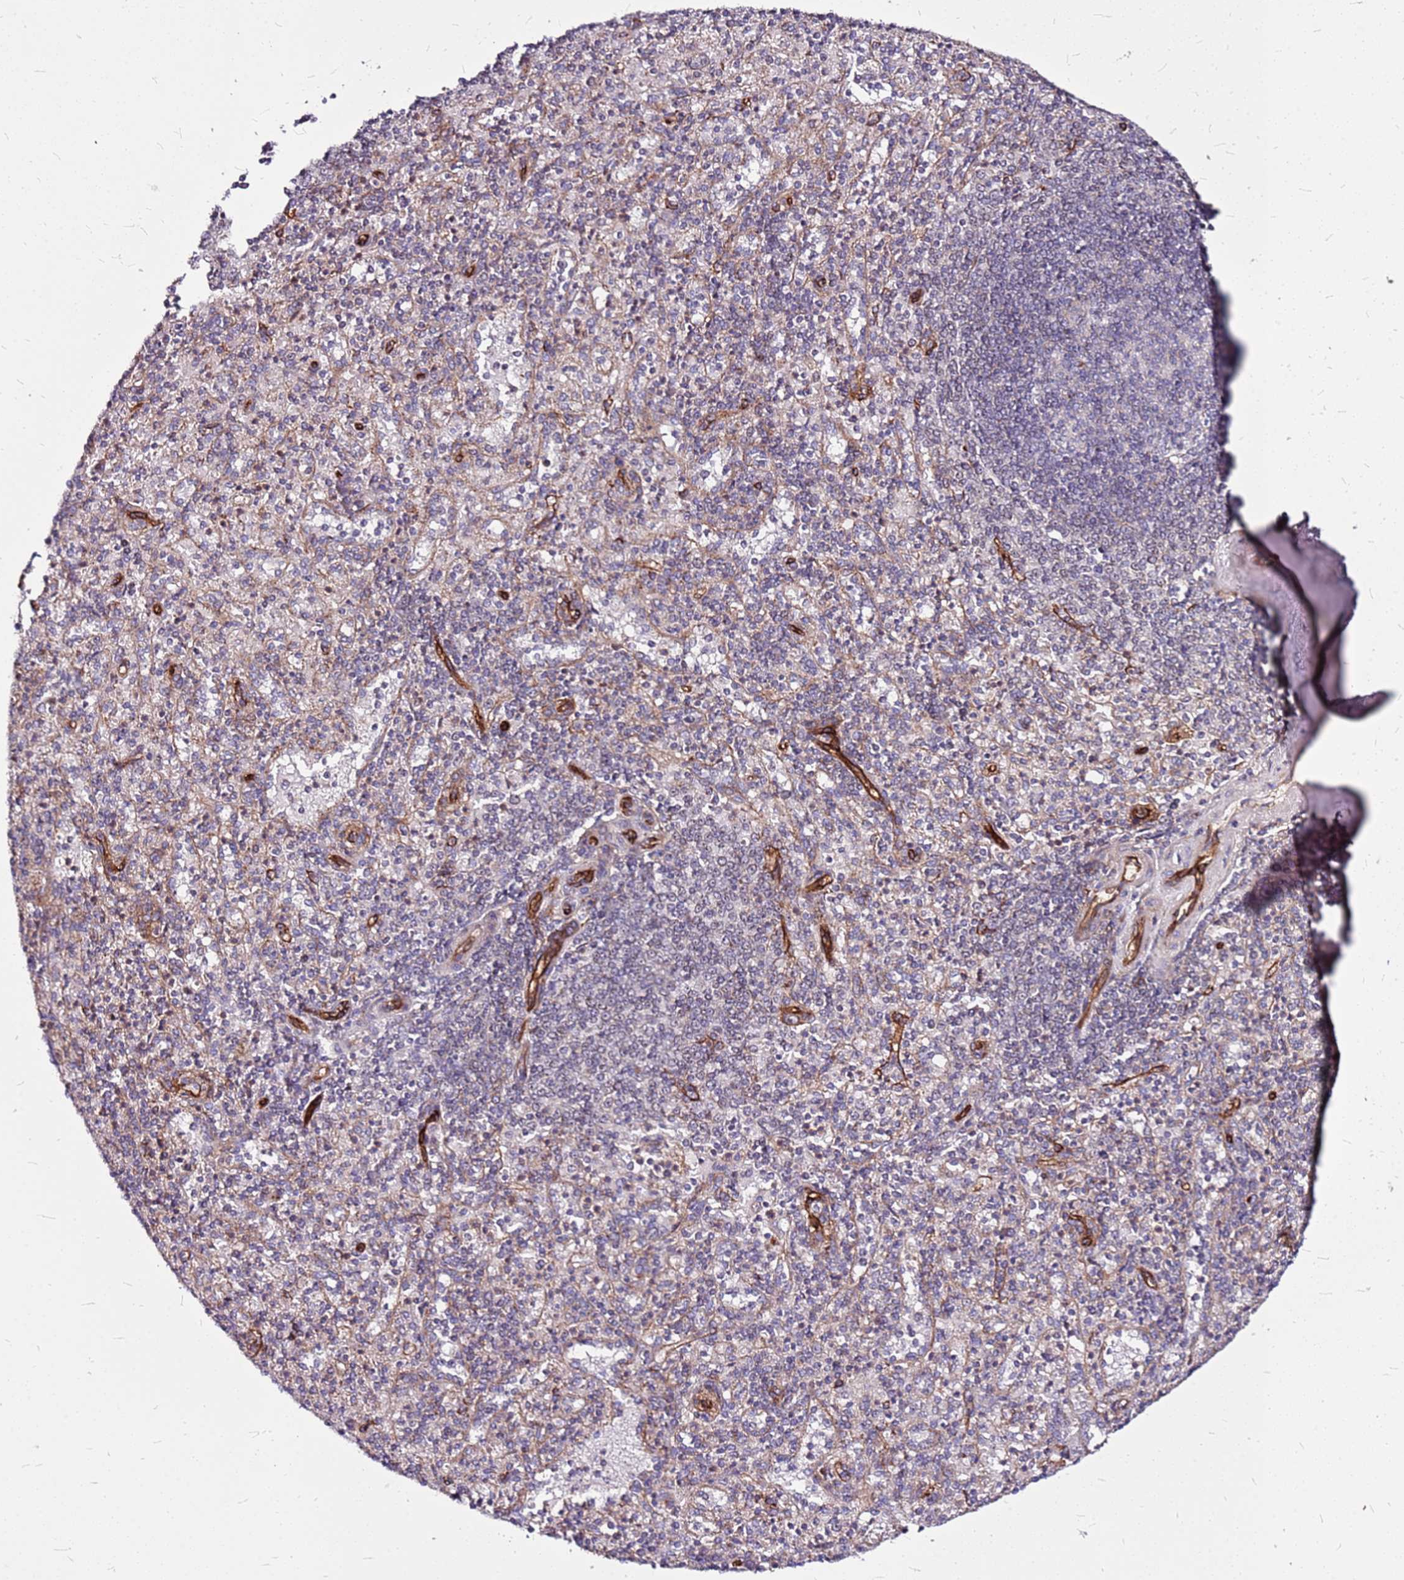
{"staining": {"intensity": "negative", "quantity": "none", "location": "none"}, "tissue": "spleen", "cell_type": "Cells in red pulp", "image_type": "normal", "snomed": [{"axis": "morphology", "description": "Normal tissue, NOS"}, {"axis": "topography", "description": "Spleen"}], "caption": "Photomicrograph shows no protein positivity in cells in red pulp of normal spleen. (Immunohistochemistry (ihc), brightfield microscopy, high magnification).", "gene": "TOPAZ1", "patient": {"sex": "male", "age": 82}}